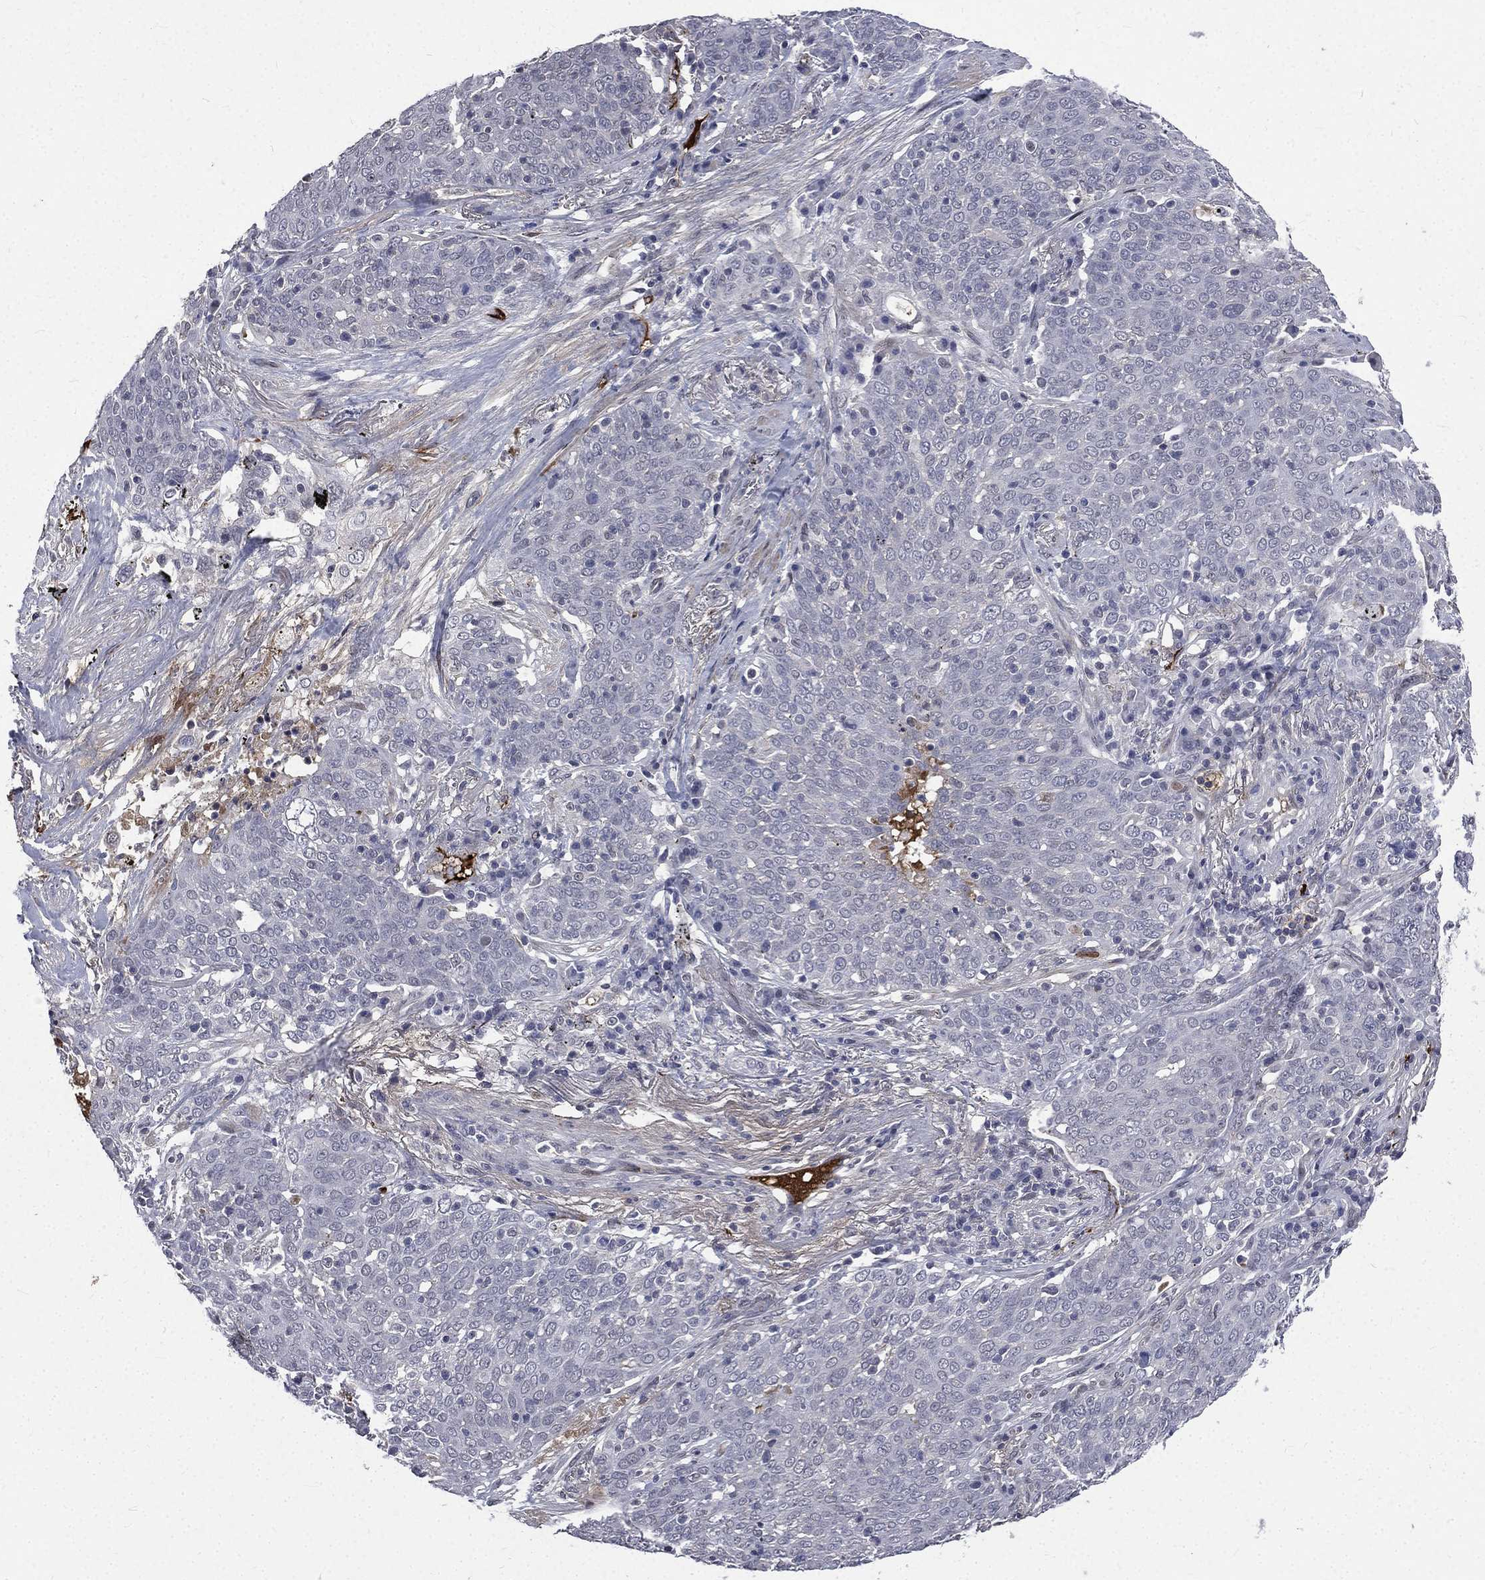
{"staining": {"intensity": "negative", "quantity": "none", "location": "none"}, "tissue": "lung cancer", "cell_type": "Tumor cells", "image_type": "cancer", "snomed": [{"axis": "morphology", "description": "Squamous cell carcinoma, NOS"}, {"axis": "topography", "description": "Lung"}], "caption": "DAB immunohistochemical staining of human lung cancer (squamous cell carcinoma) reveals no significant positivity in tumor cells. (Immunohistochemistry, brightfield microscopy, high magnification).", "gene": "FGG", "patient": {"sex": "male", "age": 82}}